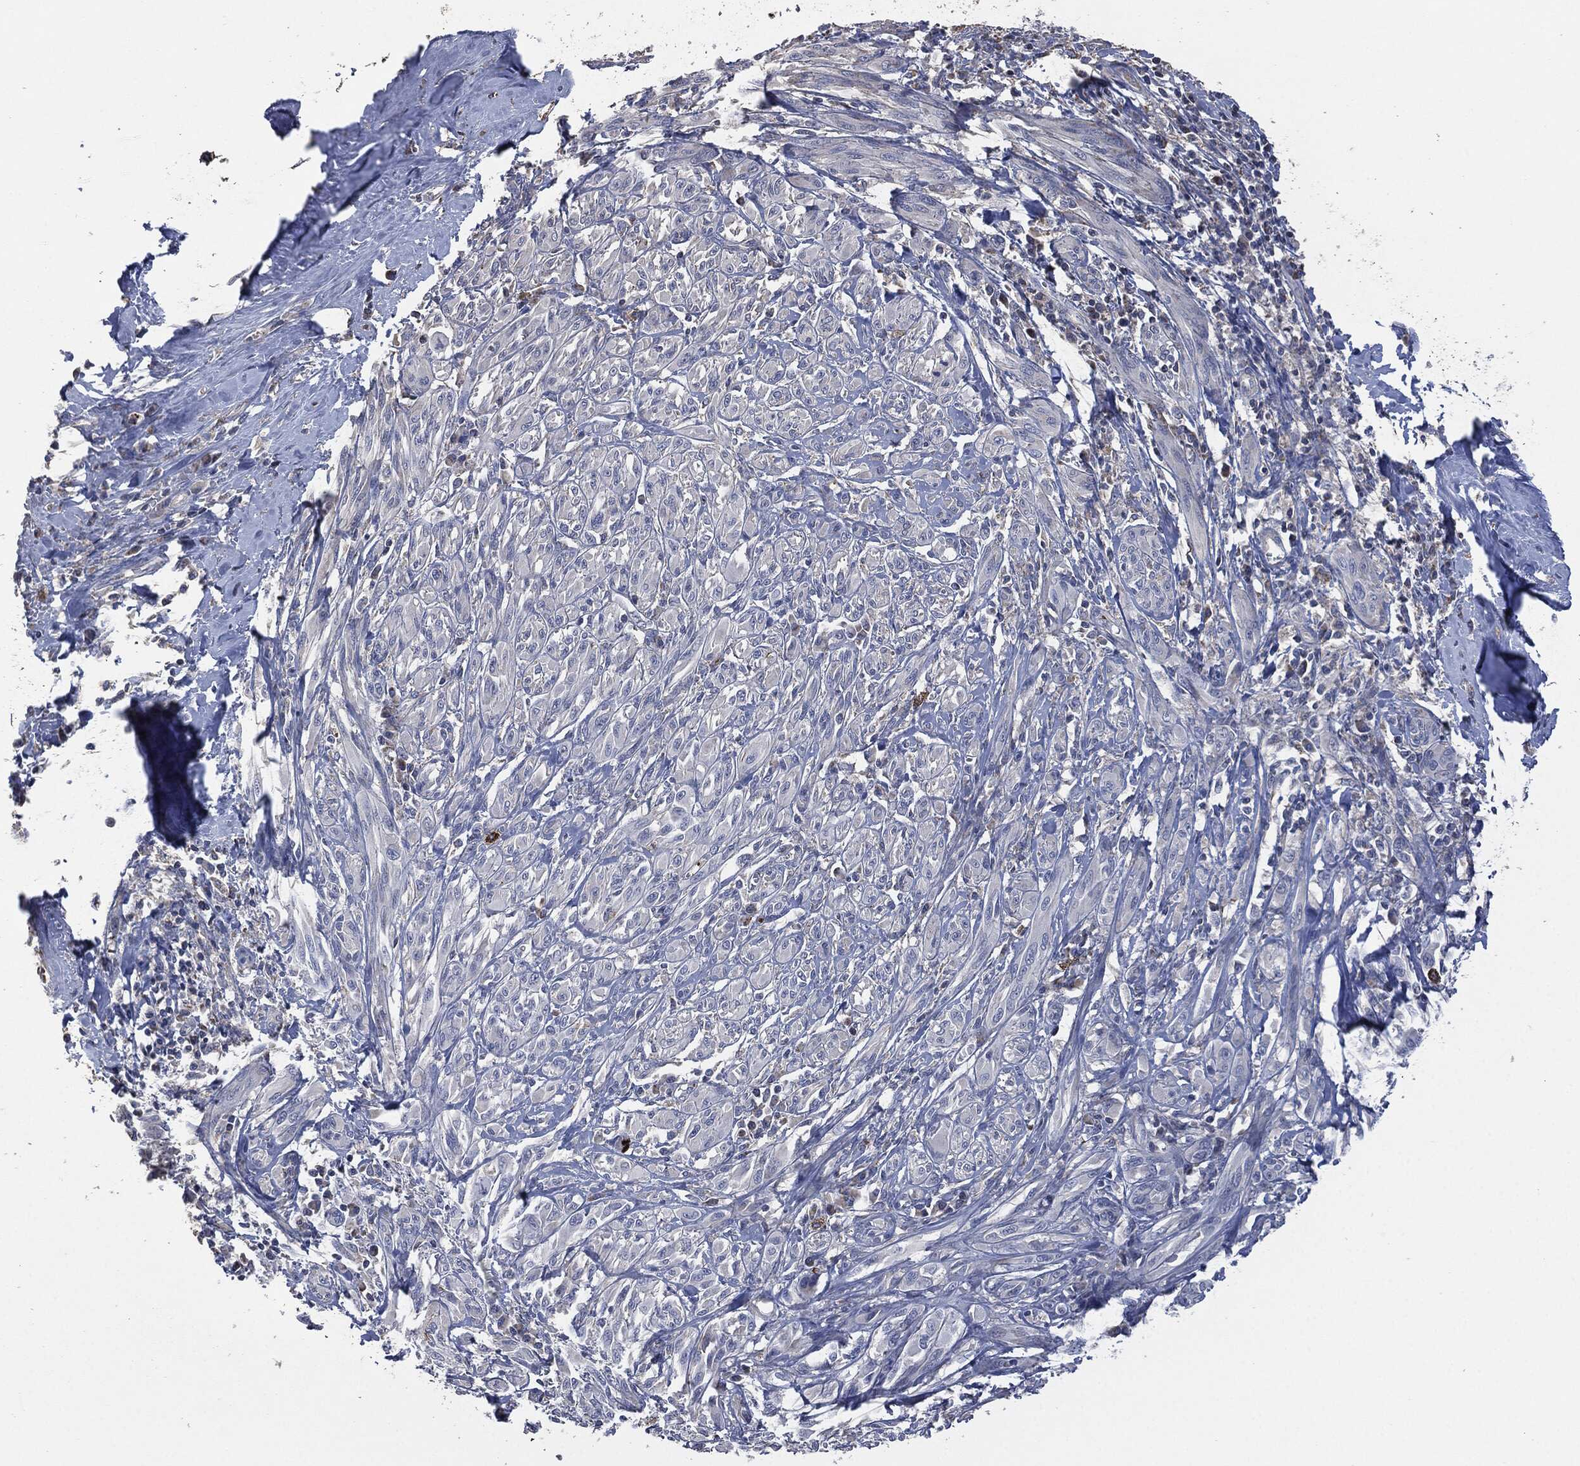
{"staining": {"intensity": "negative", "quantity": "none", "location": "none"}, "tissue": "melanoma", "cell_type": "Tumor cells", "image_type": "cancer", "snomed": [{"axis": "morphology", "description": "Malignant melanoma, NOS"}, {"axis": "topography", "description": "Skin"}], "caption": "Protein analysis of melanoma displays no significant expression in tumor cells.", "gene": "CD33", "patient": {"sex": "female", "age": 91}}